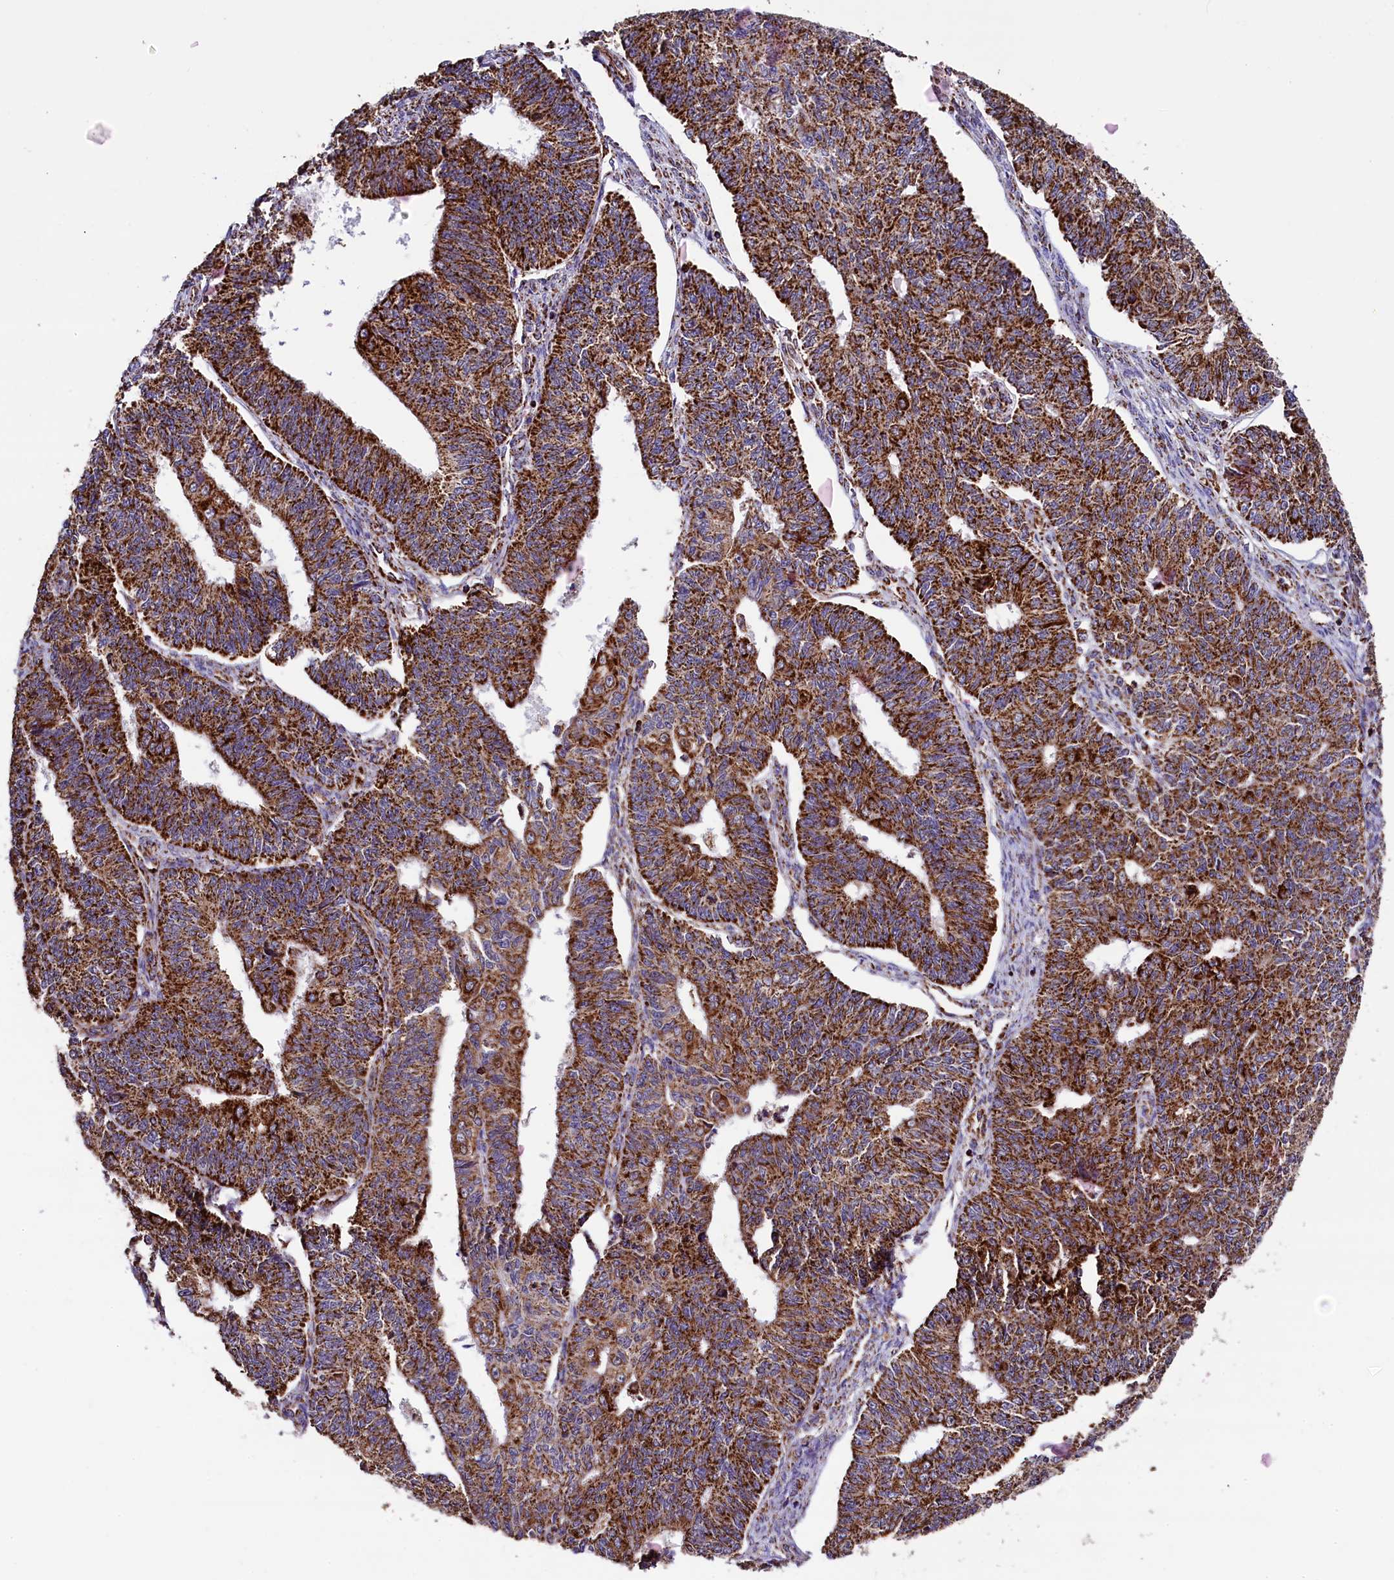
{"staining": {"intensity": "strong", "quantity": ">75%", "location": "cytoplasmic/membranous"}, "tissue": "endometrial cancer", "cell_type": "Tumor cells", "image_type": "cancer", "snomed": [{"axis": "morphology", "description": "Adenocarcinoma, NOS"}, {"axis": "topography", "description": "Endometrium"}], "caption": "Immunohistochemical staining of endometrial cancer shows strong cytoplasmic/membranous protein expression in about >75% of tumor cells.", "gene": "KLC2", "patient": {"sex": "female", "age": 32}}